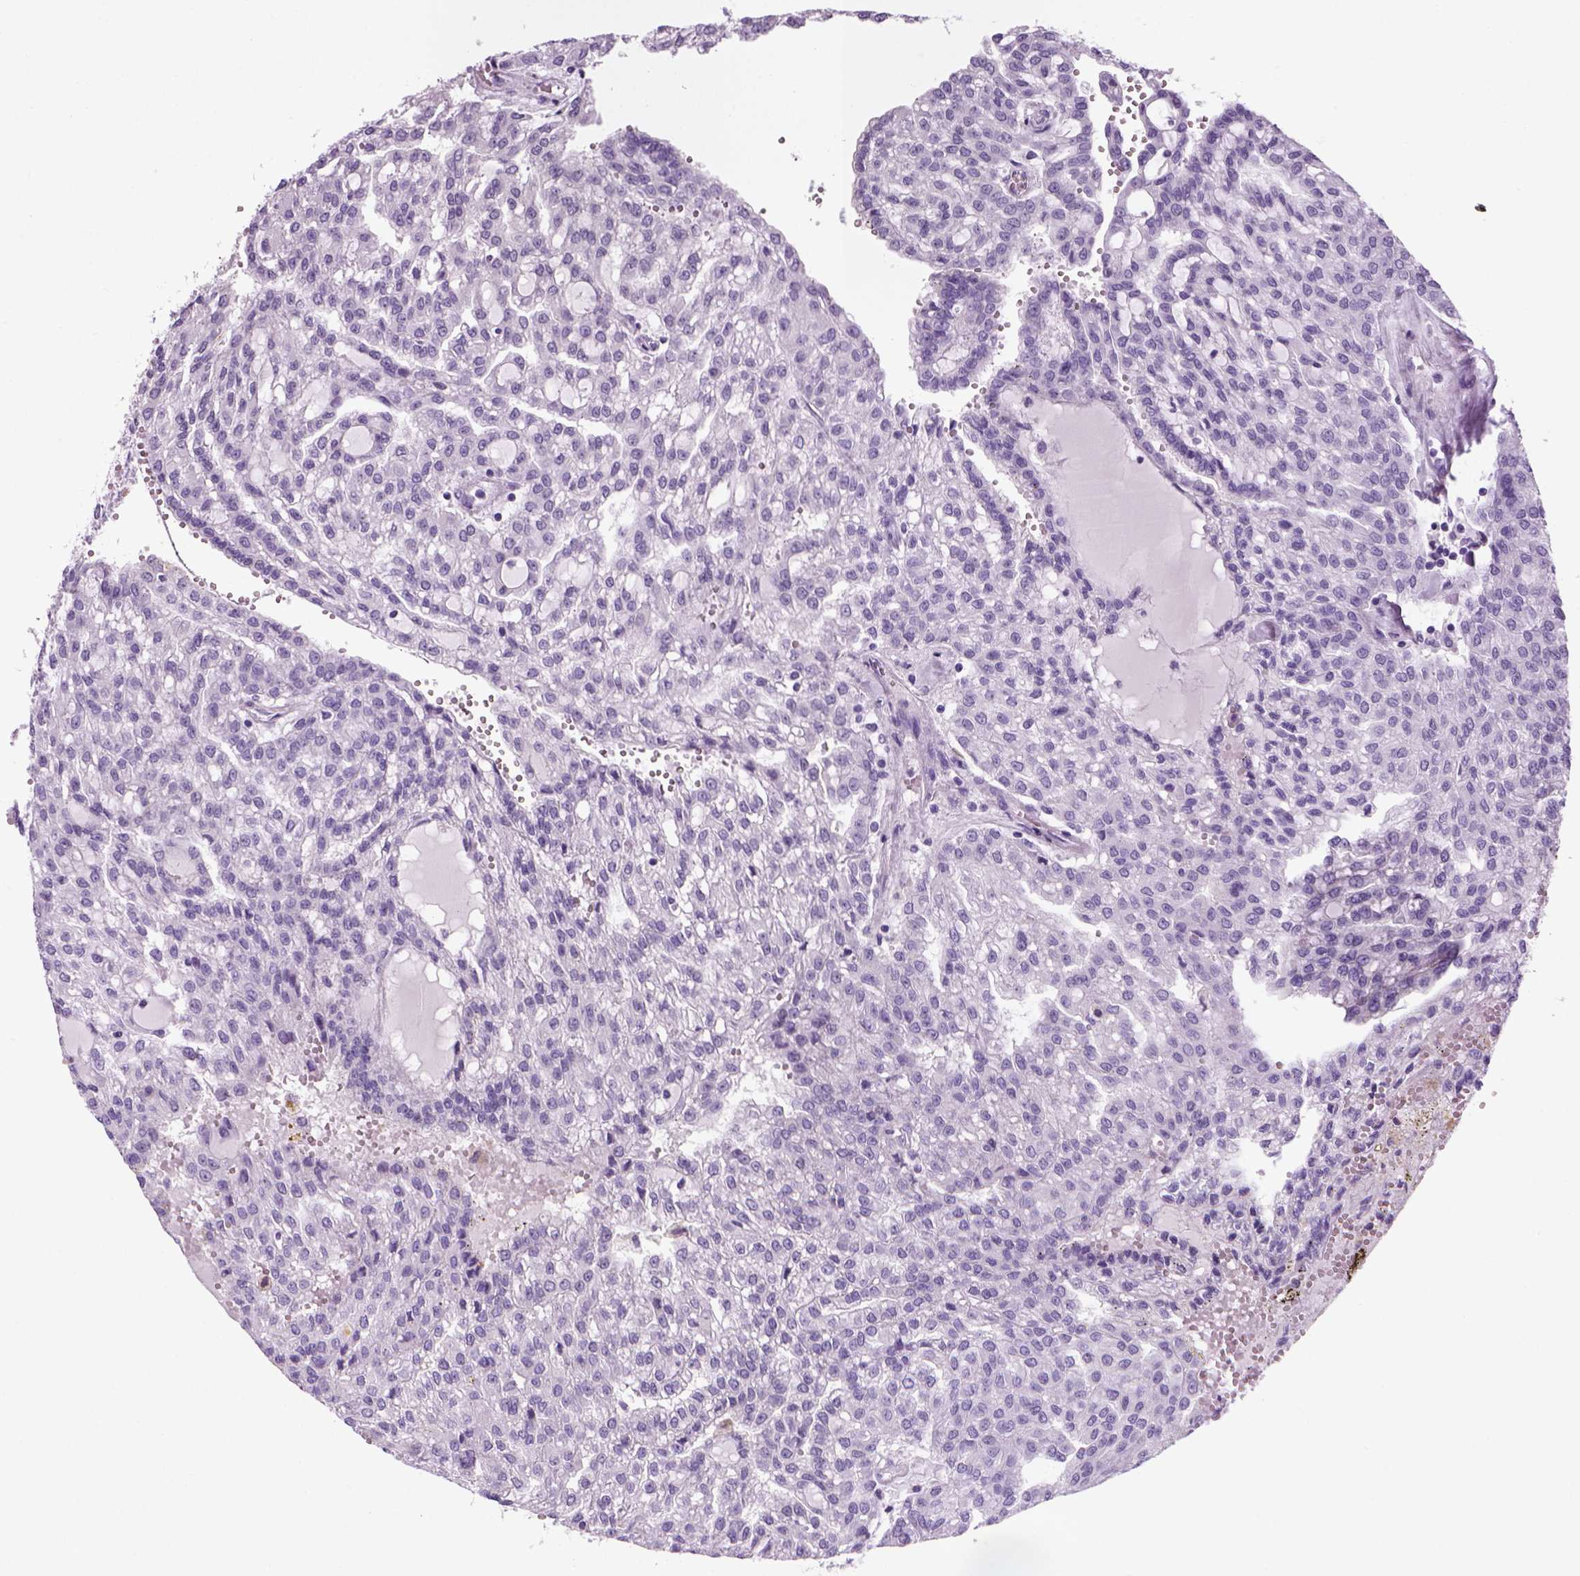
{"staining": {"intensity": "negative", "quantity": "none", "location": "none"}, "tissue": "renal cancer", "cell_type": "Tumor cells", "image_type": "cancer", "snomed": [{"axis": "morphology", "description": "Adenocarcinoma, NOS"}, {"axis": "topography", "description": "Kidney"}], "caption": "DAB immunohistochemical staining of human renal adenocarcinoma demonstrates no significant staining in tumor cells.", "gene": "MZB1", "patient": {"sex": "male", "age": 63}}